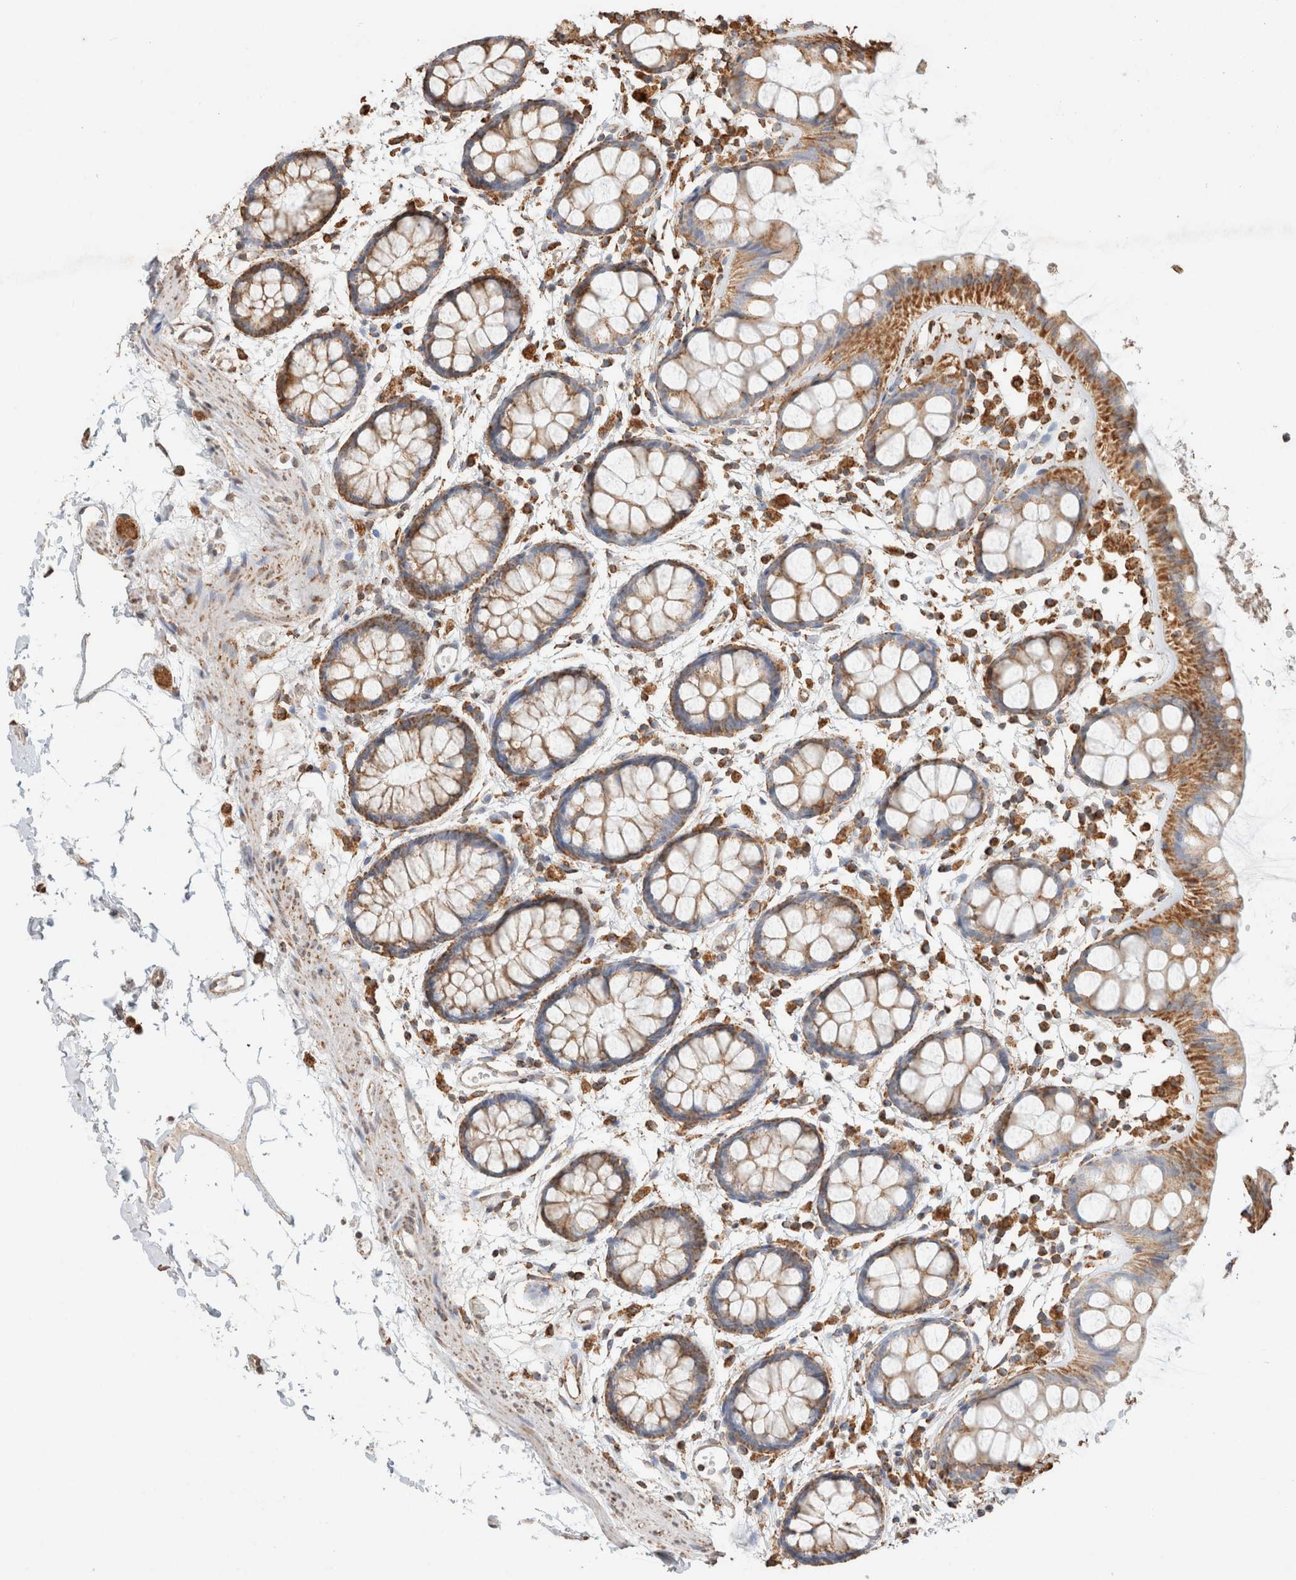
{"staining": {"intensity": "moderate", "quantity": ">75%", "location": "cytoplasmic/membranous"}, "tissue": "rectum", "cell_type": "Glandular cells", "image_type": "normal", "snomed": [{"axis": "morphology", "description": "Normal tissue, NOS"}, {"axis": "topography", "description": "Rectum"}], "caption": "About >75% of glandular cells in unremarkable rectum show moderate cytoplasmic/membranous protein staining as visualized by brown immunohistochemical staining.", "gene": "SDC2", "patient": {"sex": "female", "age": 66}}